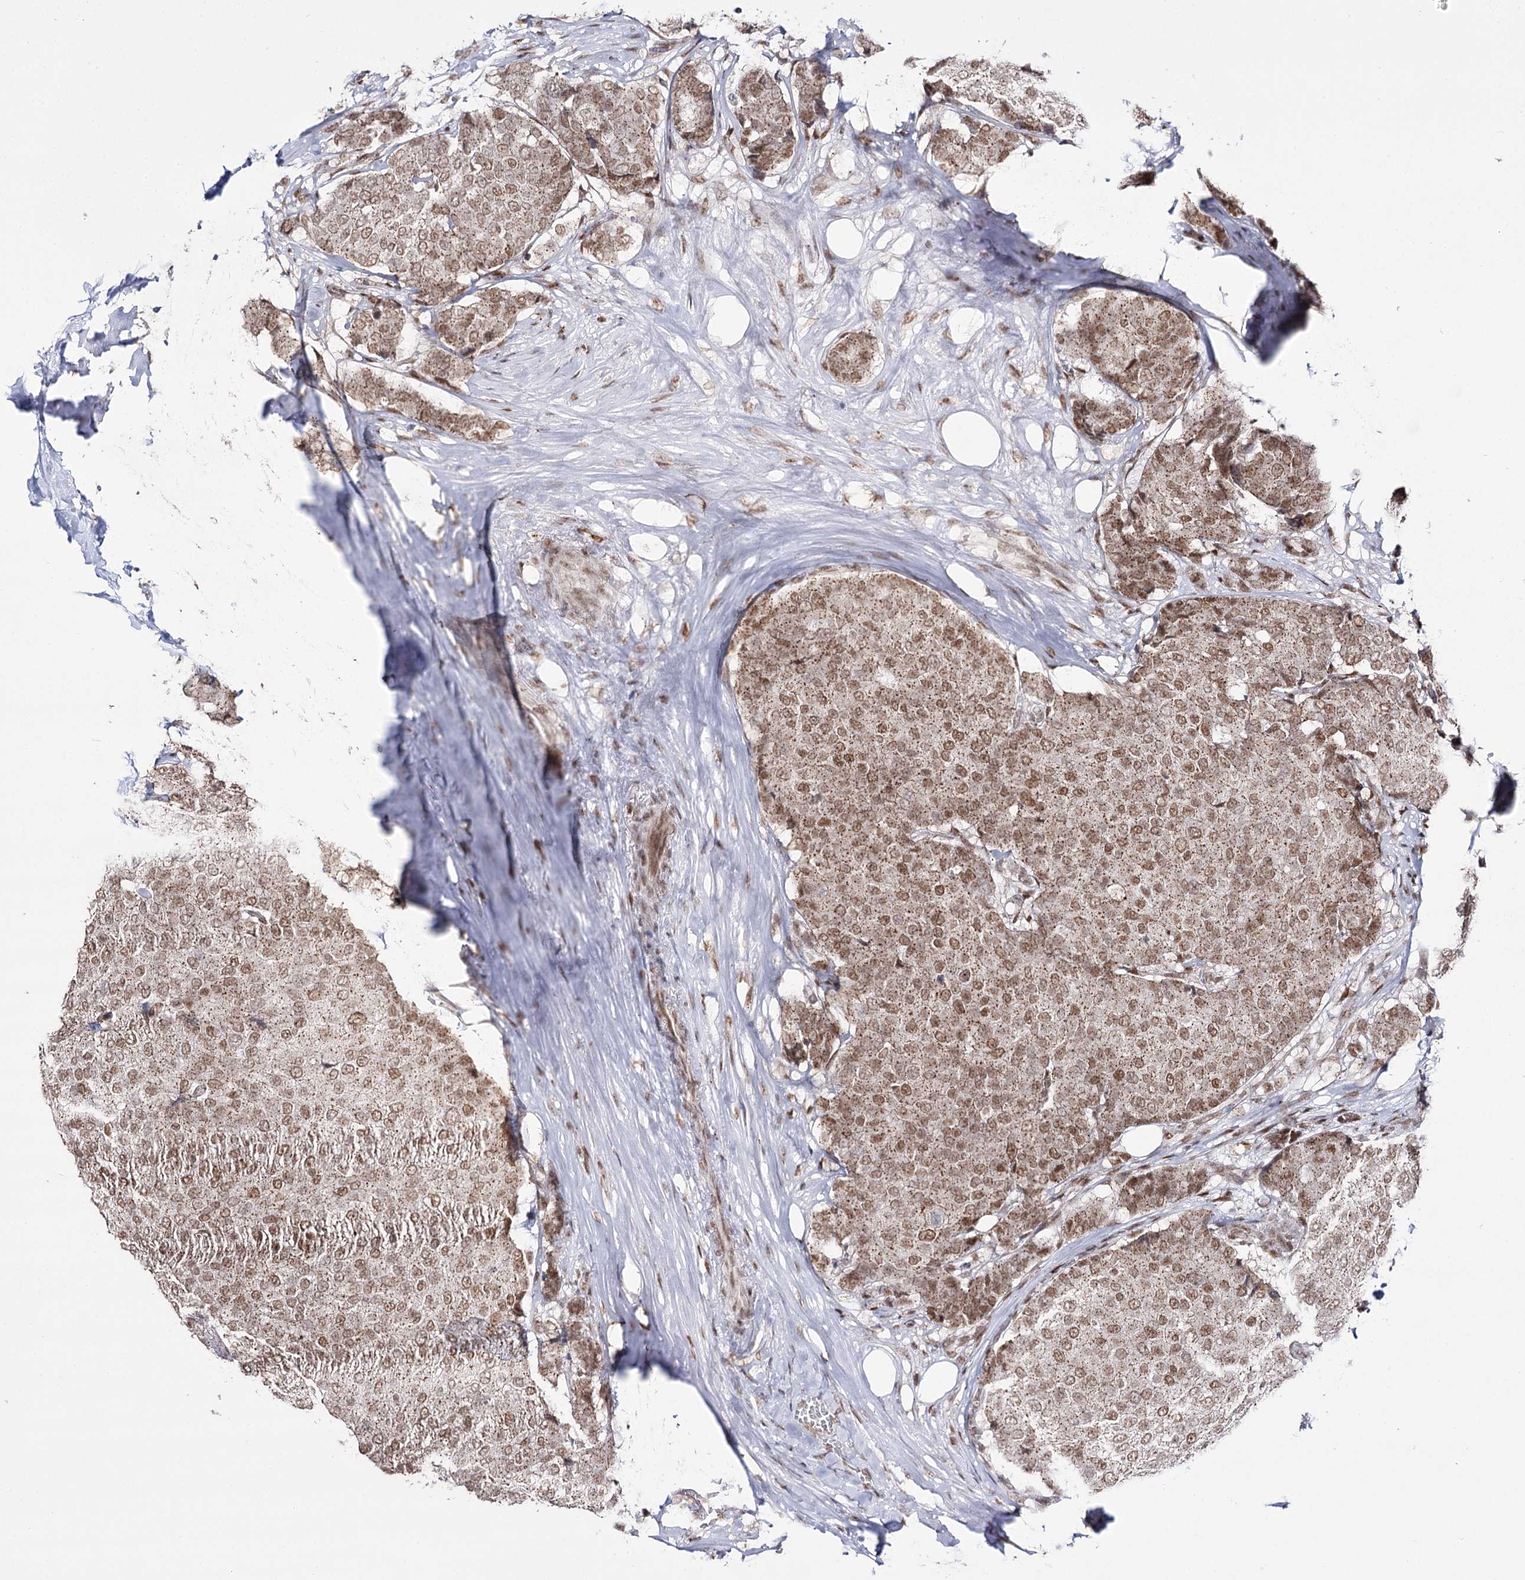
{"staining": {"intensity": "moderate", "quantity": ">75%", "location": "cytoplasmic/membranous,nuclear"}, "tissue": "breast cancer", "cell_type": "Tumor cells", "image_type": "cancer", "snomed": [{"axis": "morphology", "description": "Duct carcinoma"}, {"axis": "topography", "description": "Breast"}], "caption": "Immunohistochemistry histopathology image of human breast cancer (intraductal carcinoma) stained for a protein (brown), which exhibits medium levels of moderate cytoplasmic/membranous and nuclear expression in approximately >75% of tumor cells.", "gene": "VGLL4", "patient": {"sex": "female", "age": 75}}